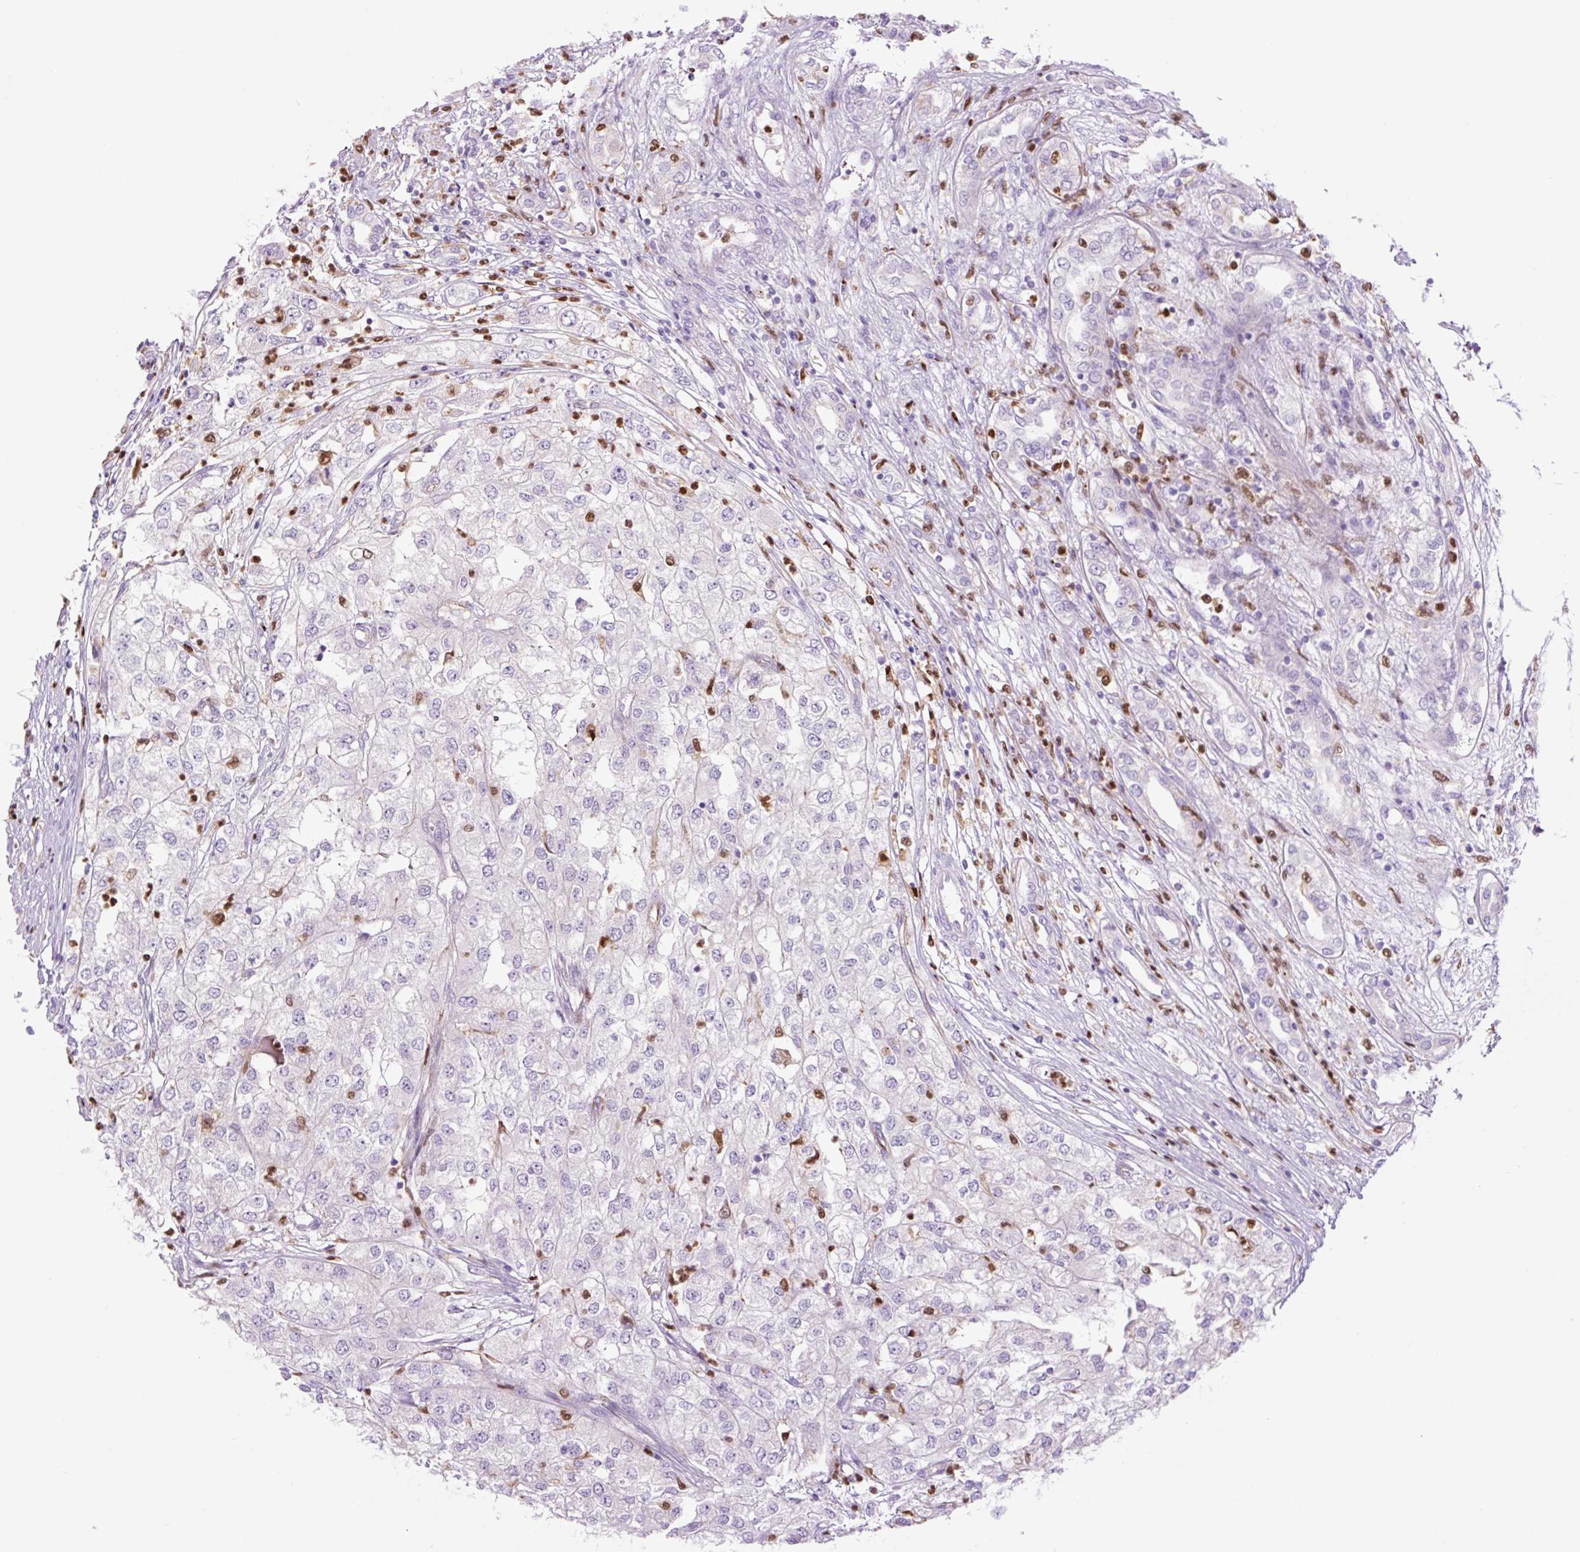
{"staining": {"intensity": "negative", "quantity": "none", "location": "none"}, "tissue": "renal cancer", "cell_type": "Tumor cells", "image_type": "cancer", "snomed": [{"axis": "morphology", "description": "Adenocarcinoma, NOS"}, {"axis": "topography", "description": "Kidney"}], "caption": "An immunohistochemistry (IHC) photomicrograph of renal cancer (adenocarcinoma) is shown. There is no staining in tumor cells of renal cancer (adenocarcinoma). (DAB immunohistochemistry (IHC), high magnification).", "gene": "SPI1", "patient": {"sex": "female", "age": 54}}